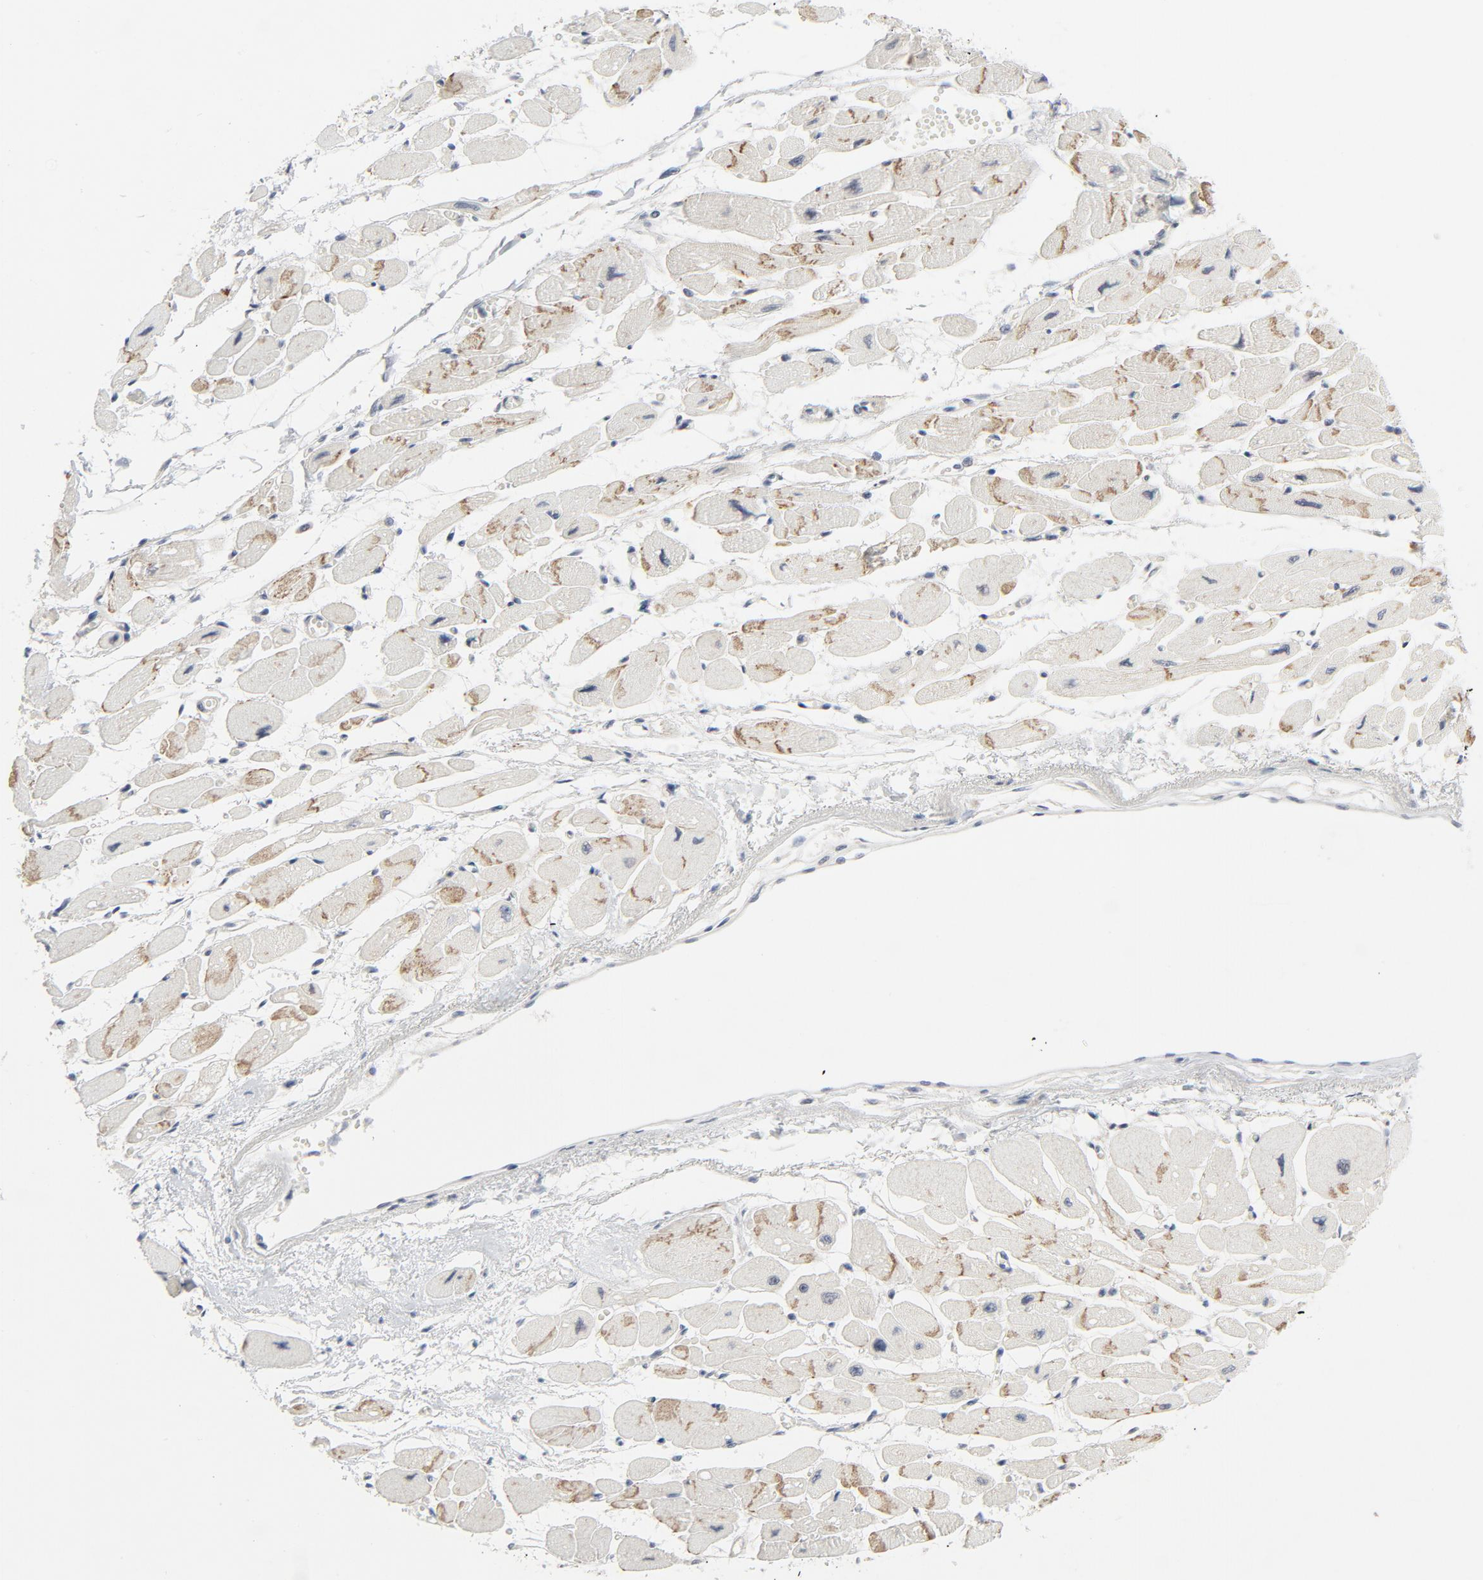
{"staining": {"intensity": "weak", "quantity": ">75%", "location": "cytoplasmic/membranous"}, "tissue": "heart muscle", "cell_type": "Cardiomyocytes", "image_type": "normal", "snomed": [{"axis": "morphology", "description": "Normal tissue, NOS"}, {"axis": "topography", "description": "Heart"}], "caption": "DAB immunohistochemical staining of unremarkable heart muscle shows weak cytoplasmic/membranous protein positivity in approximately >75% of cardiomyocytes. Nuclei are stained in blue.", "gene": "TSG101", "patient": {"sex": "female", "age": 54}}